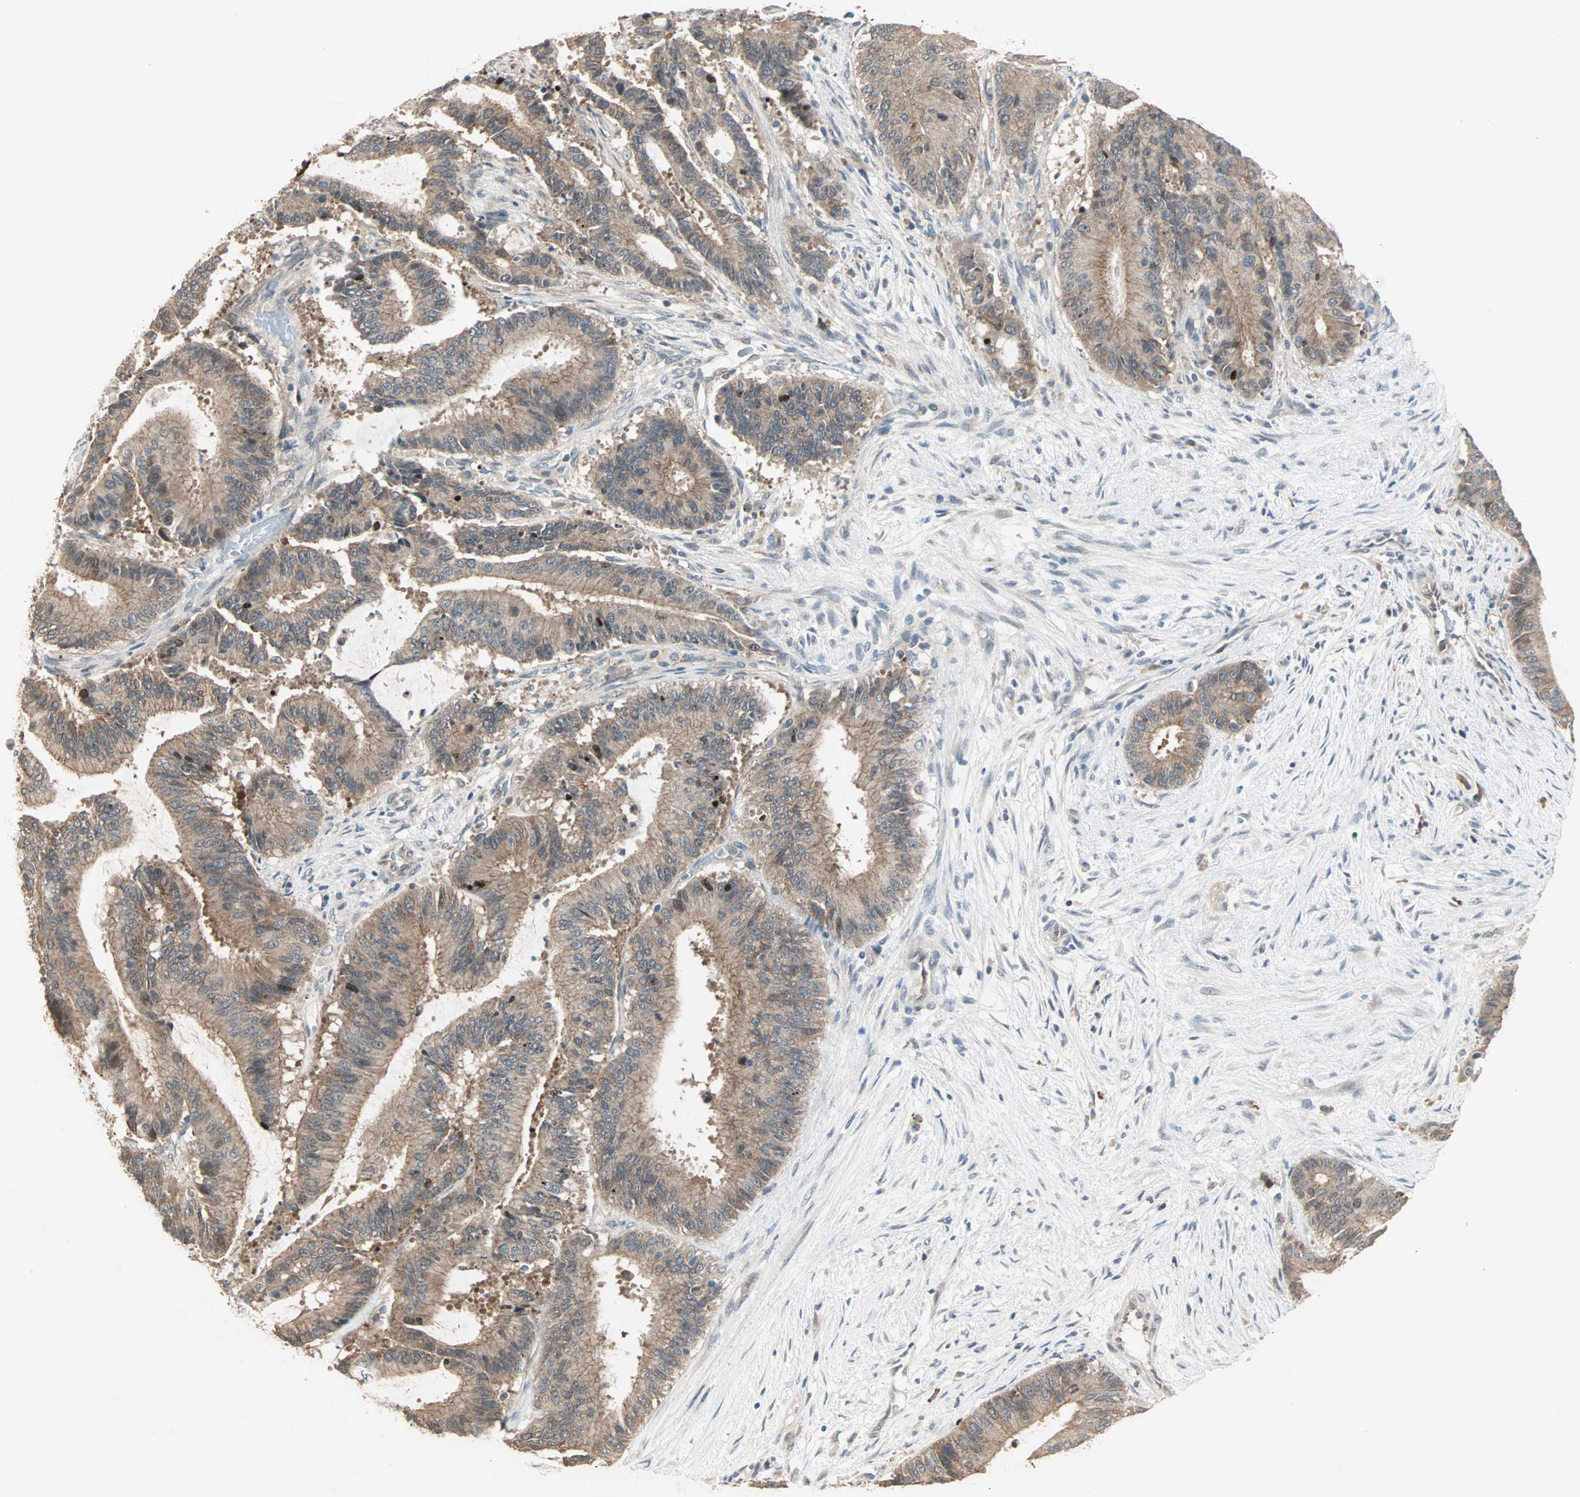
{"staining": {"intensity": "moderate", "quantity": ">75%", "location": "cytoplasmic/membranous"}, "tissue": "liver cancer", "cell_type": "Tumor cells", "image_type": "cancer", "snomed": [{"axis": "morphology", "description": "Cholangiocarcinoma"}, {"axis": "topography", "description": "Liver"}], "caption": "This image displays IHC staining of liver cholangiocarcinoma, with medium moderate cytoplasmic/membranous staining in about >75% of tumor cells.", "gene": "TTF2", "patient": {"sex": "female", "age": 73}}